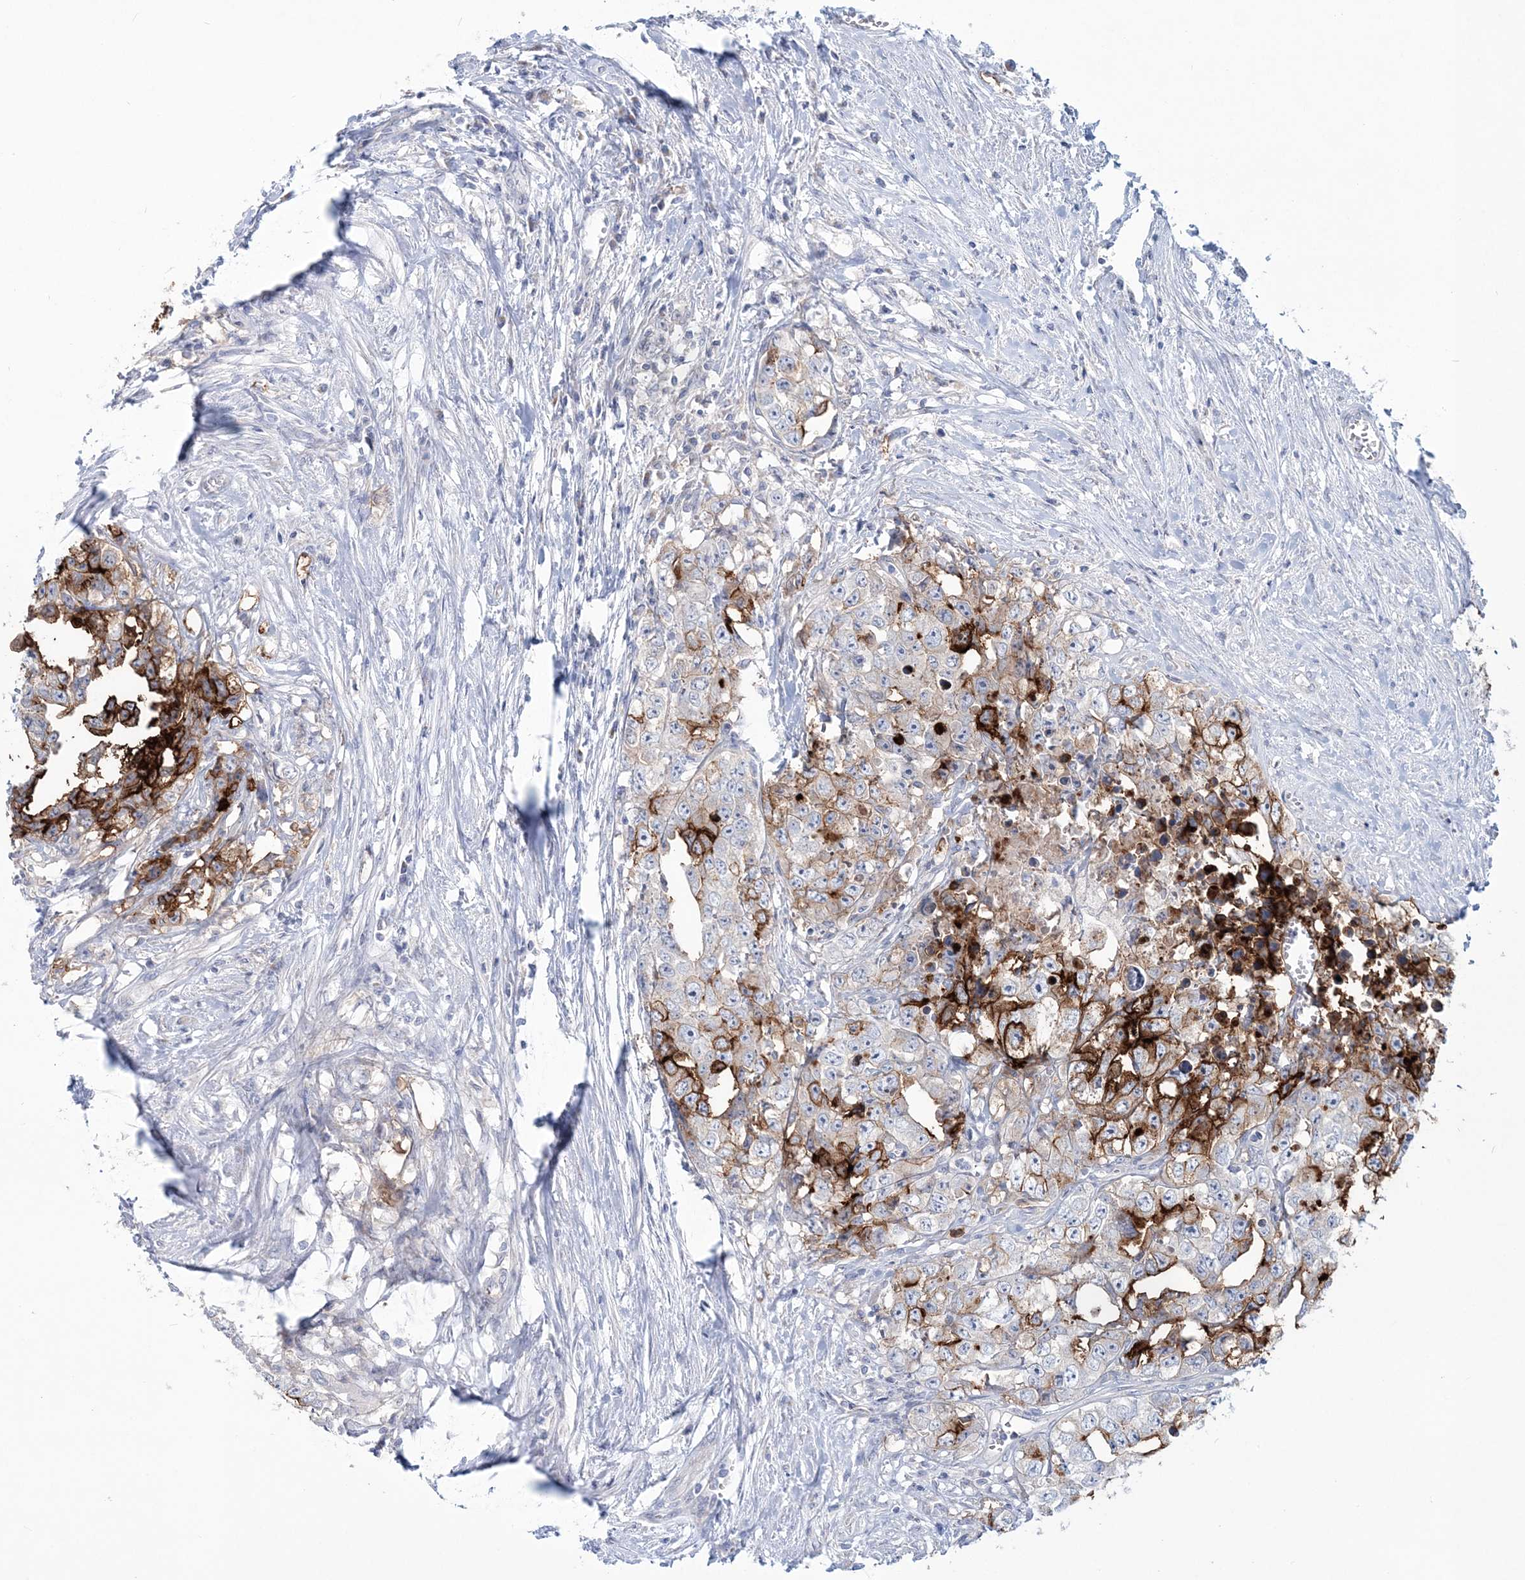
{"staining": {"intensity": "strong", "quantity": "<25%", "location": "cytoplasmic/membranous"}, "tissue": "testis cancer", "cell_type": "Tumor cells", "image_type": "cancer", "snomed": [{"axis": "morphology", "description": "Seminoma, NOS"}, {"axis": "morphology", "description": "Carcinoma, Embryonal, NOS"}, {"axis": "topography", "description": "Testis"}], "caption": "Testis cancer was stained to show a protein in brown. There is medium levels of strong cytoplasmic/membranous expression in about <25% of tumor cells.", "gene": "ADGB", "patient": {"sex": "male", "age": 43}}